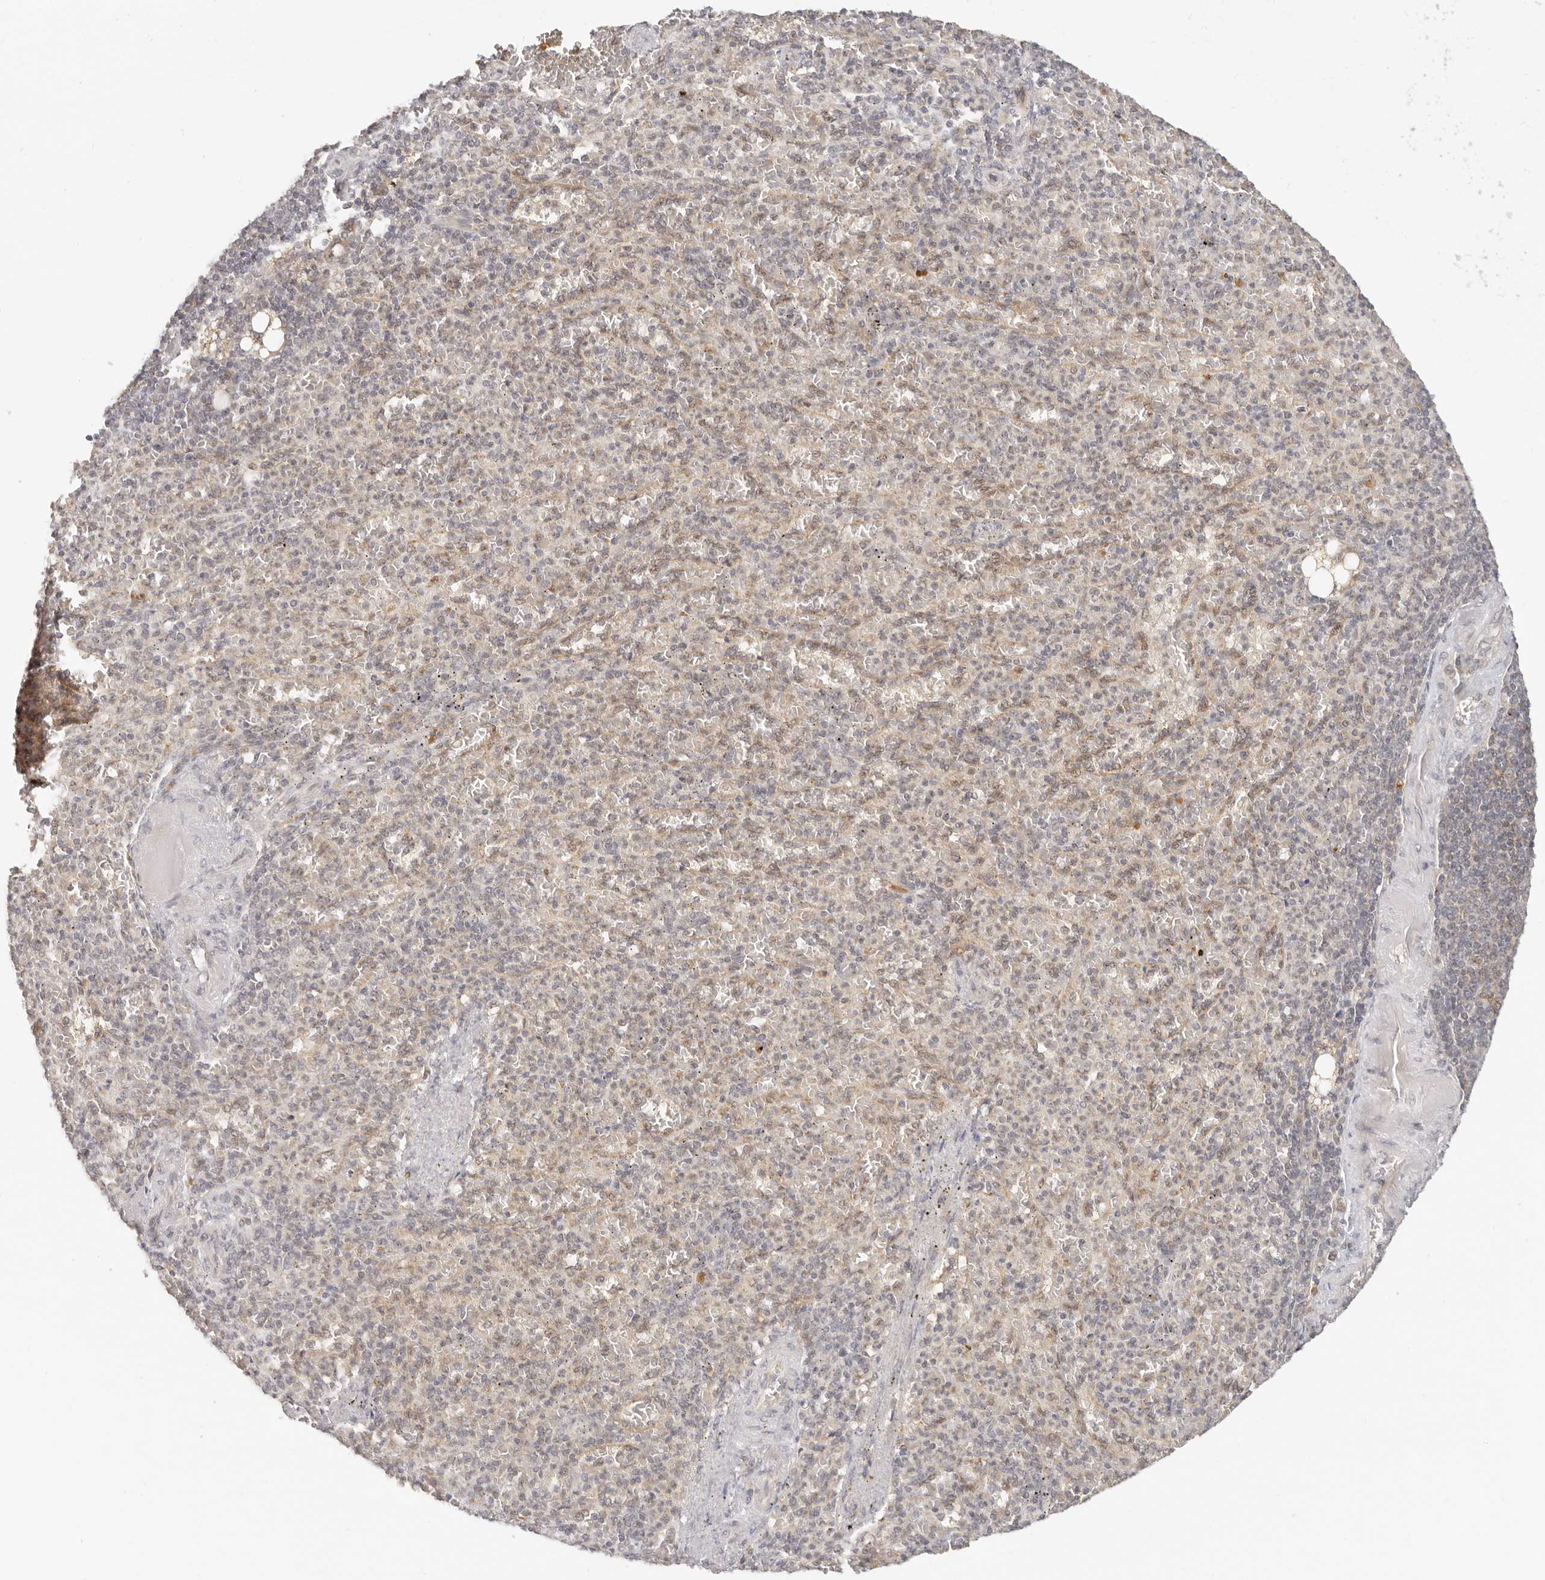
{"staining": {"intensity": "weak", "quantity": "<25%", "location": "nuclear"}, "tissue": "spleen", "cell_type": "Cells in red pulp", "image_type": "normal", "snomed": [{"axis": "morphology", "description": "Normal tissue, NOS"}, {"axis": "topography", "description": "Spleen"}], "caption": "Immunohistochemistry micrograph of benign spleen stained for a protein (brown), which demonstrates no expression in cells in red pulp. (DAB (3,3'-diaminobenzidine) immunohistochemistry, high magnification).", "gene": "INTS11", "patient": {"sex": "female", "age": 74}}